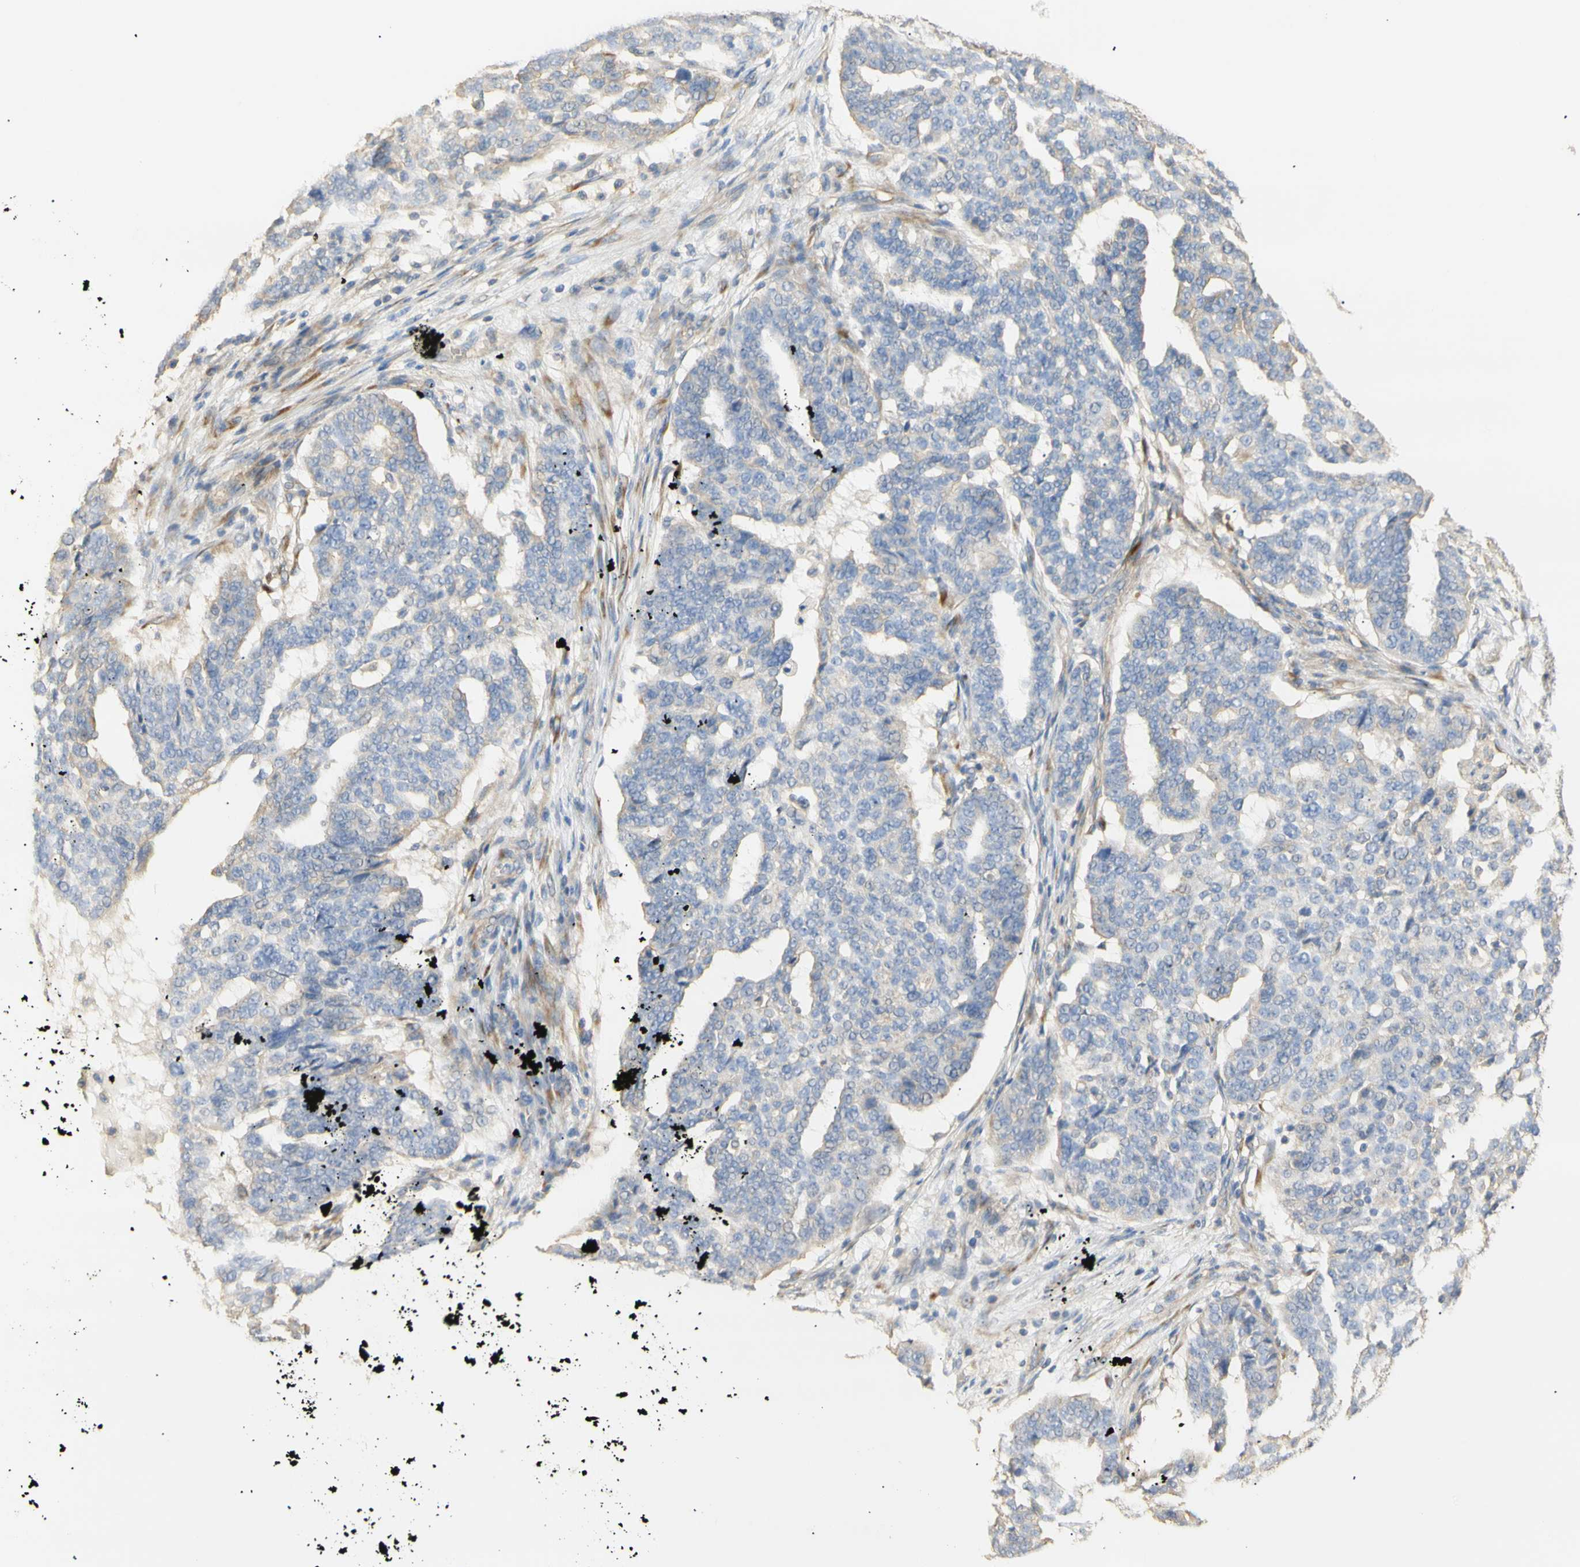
{"staining": {"intensity": "negative", "quantity": "none", "location": "none"}, "tissue": "ovarian cancer", "cell_type": "Tumor cells", "image_type": "cancer", "snomed": [{"axis": "morphology", "description": "Cystadenocarcinoma, serous, NOS"}, {"axis": "topography", "description": "Ovary"}], "caption": "DAB immunohistochemical staining of ovarian cancer (serous cystadenocarcinoma) exhibits no significant positivity in tumor cells. Nuclei are stained in blue.", "gene": "KCNE4", "patient": {"sex": "female", "age": 59}}